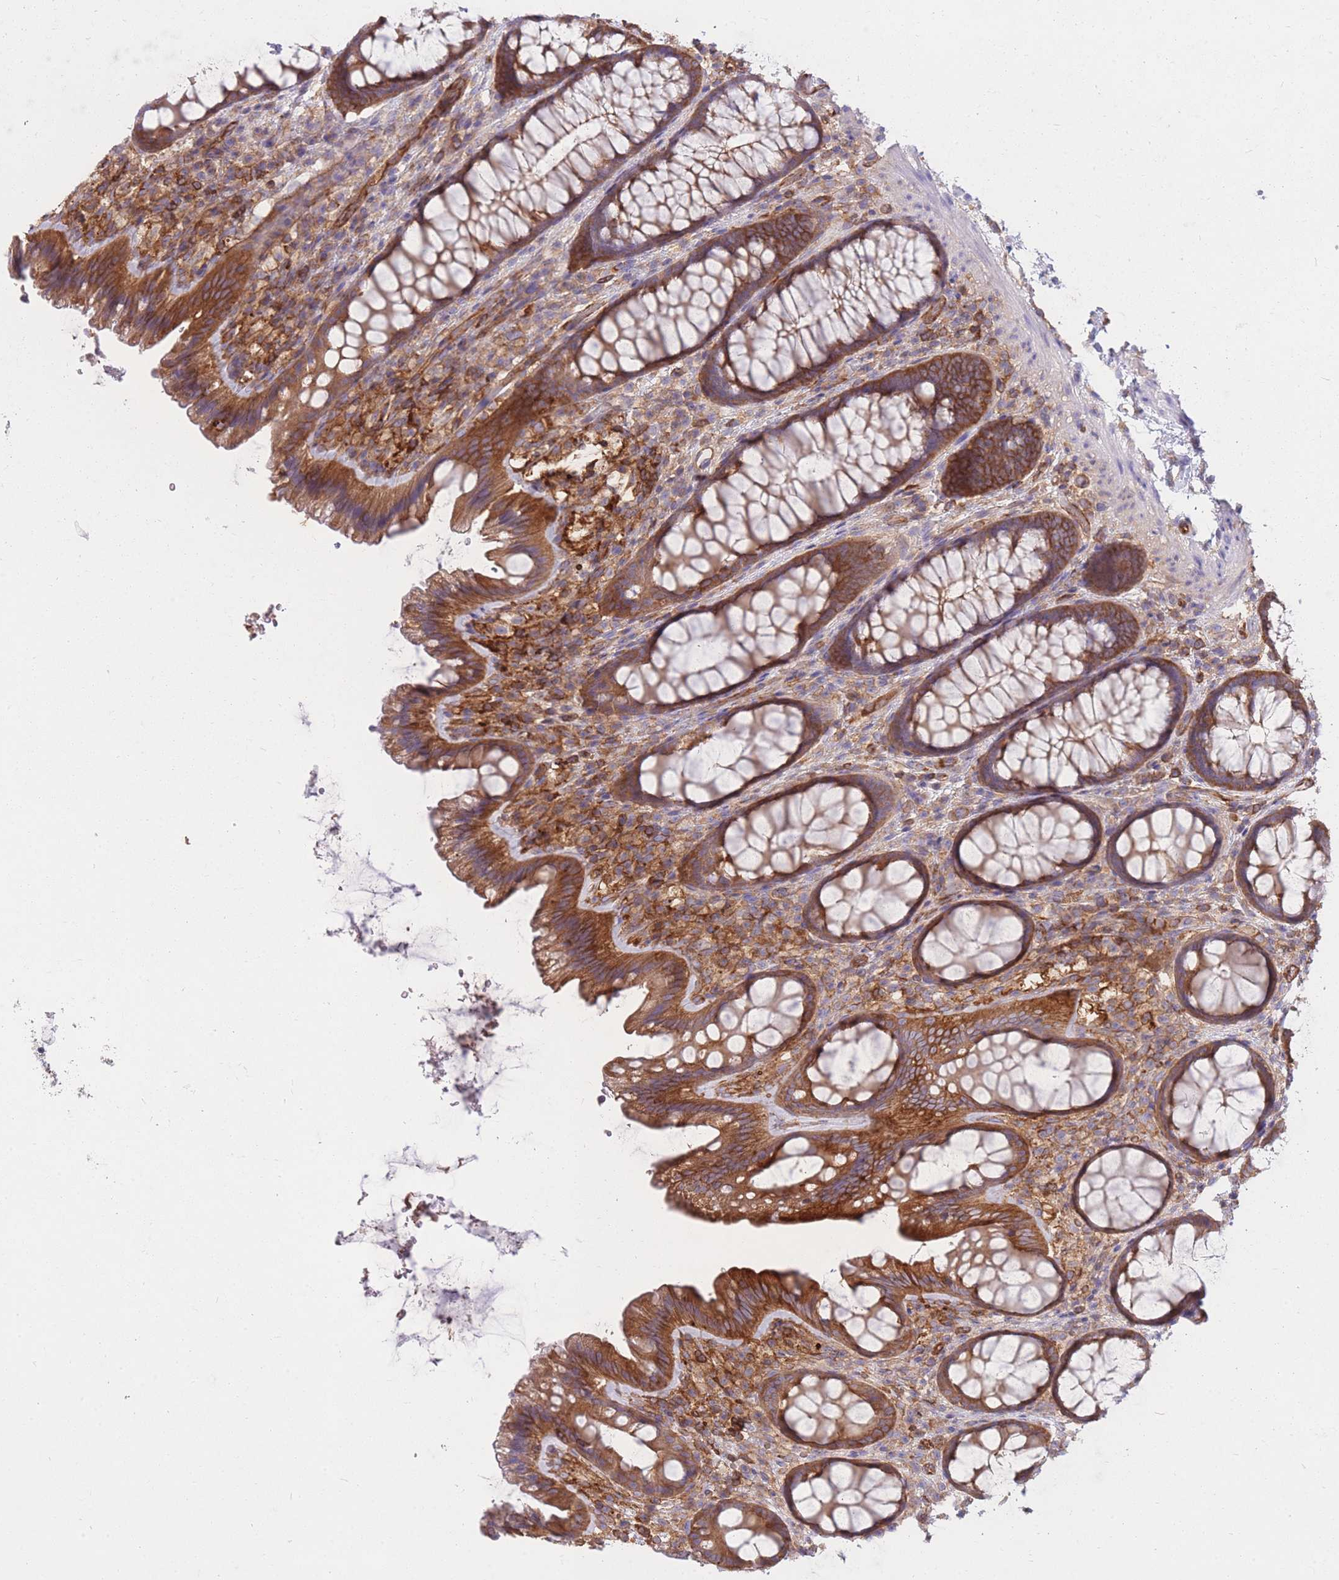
{"staining": {"intensity": "negative", "quantity": "none", "location": "none"}, "tissue": "colon", "cell_type": "Endothelial cells", "image_type": "normal", "snomed": [{"axis": "morphology", "description": "Normal tissue, NOS"}, {"axis": "topography", "description": "Colon"}], "caption": "High power microscopy photomicrograph of an immunohistochemistry image of unremarkable colon, revealing no significant expression in endothelial cells.", "gene": "GGA1", "patient": {"sex": "male", "age": 46}}